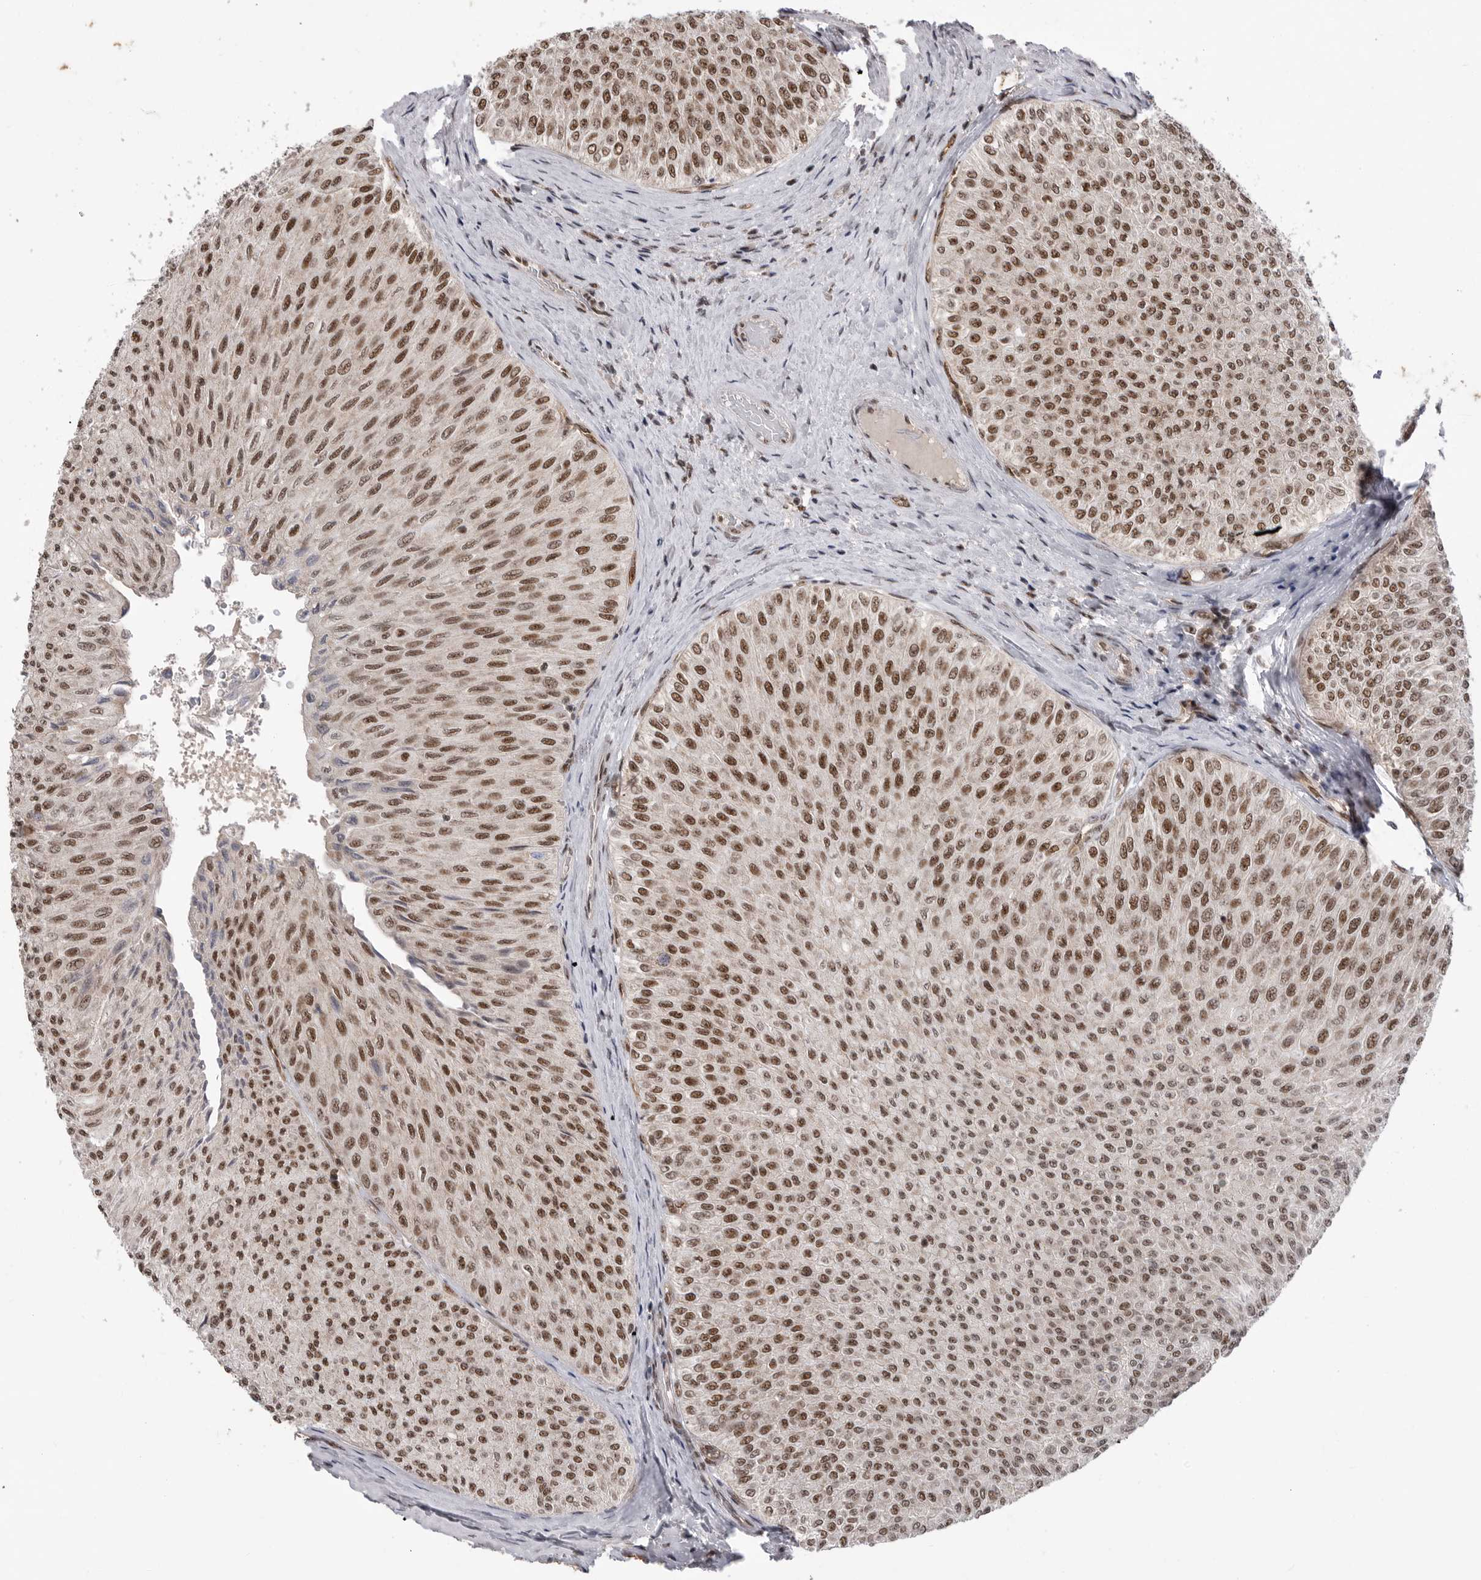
{"staining": {"intensity": "strong", "quantity": ">75%", "location": "nuclear"}, "tissue": "urothelial cancer", "cell_type": "Tumor cells", "image_type": "cancer", "snomed": [{"axis": "morphology", "description": "Urothelial carcinoma, Low grade"}, {"axis": "topography", "description": "Urinary bladder"}], "caption": "Strong nuclear staining for a protein is present in about >75% of tumor cells of urothelial cancer using immunohistochemistry (IHC).", "gene": "PPP1R8", "patient": {"sex": "male", "age": 78}}